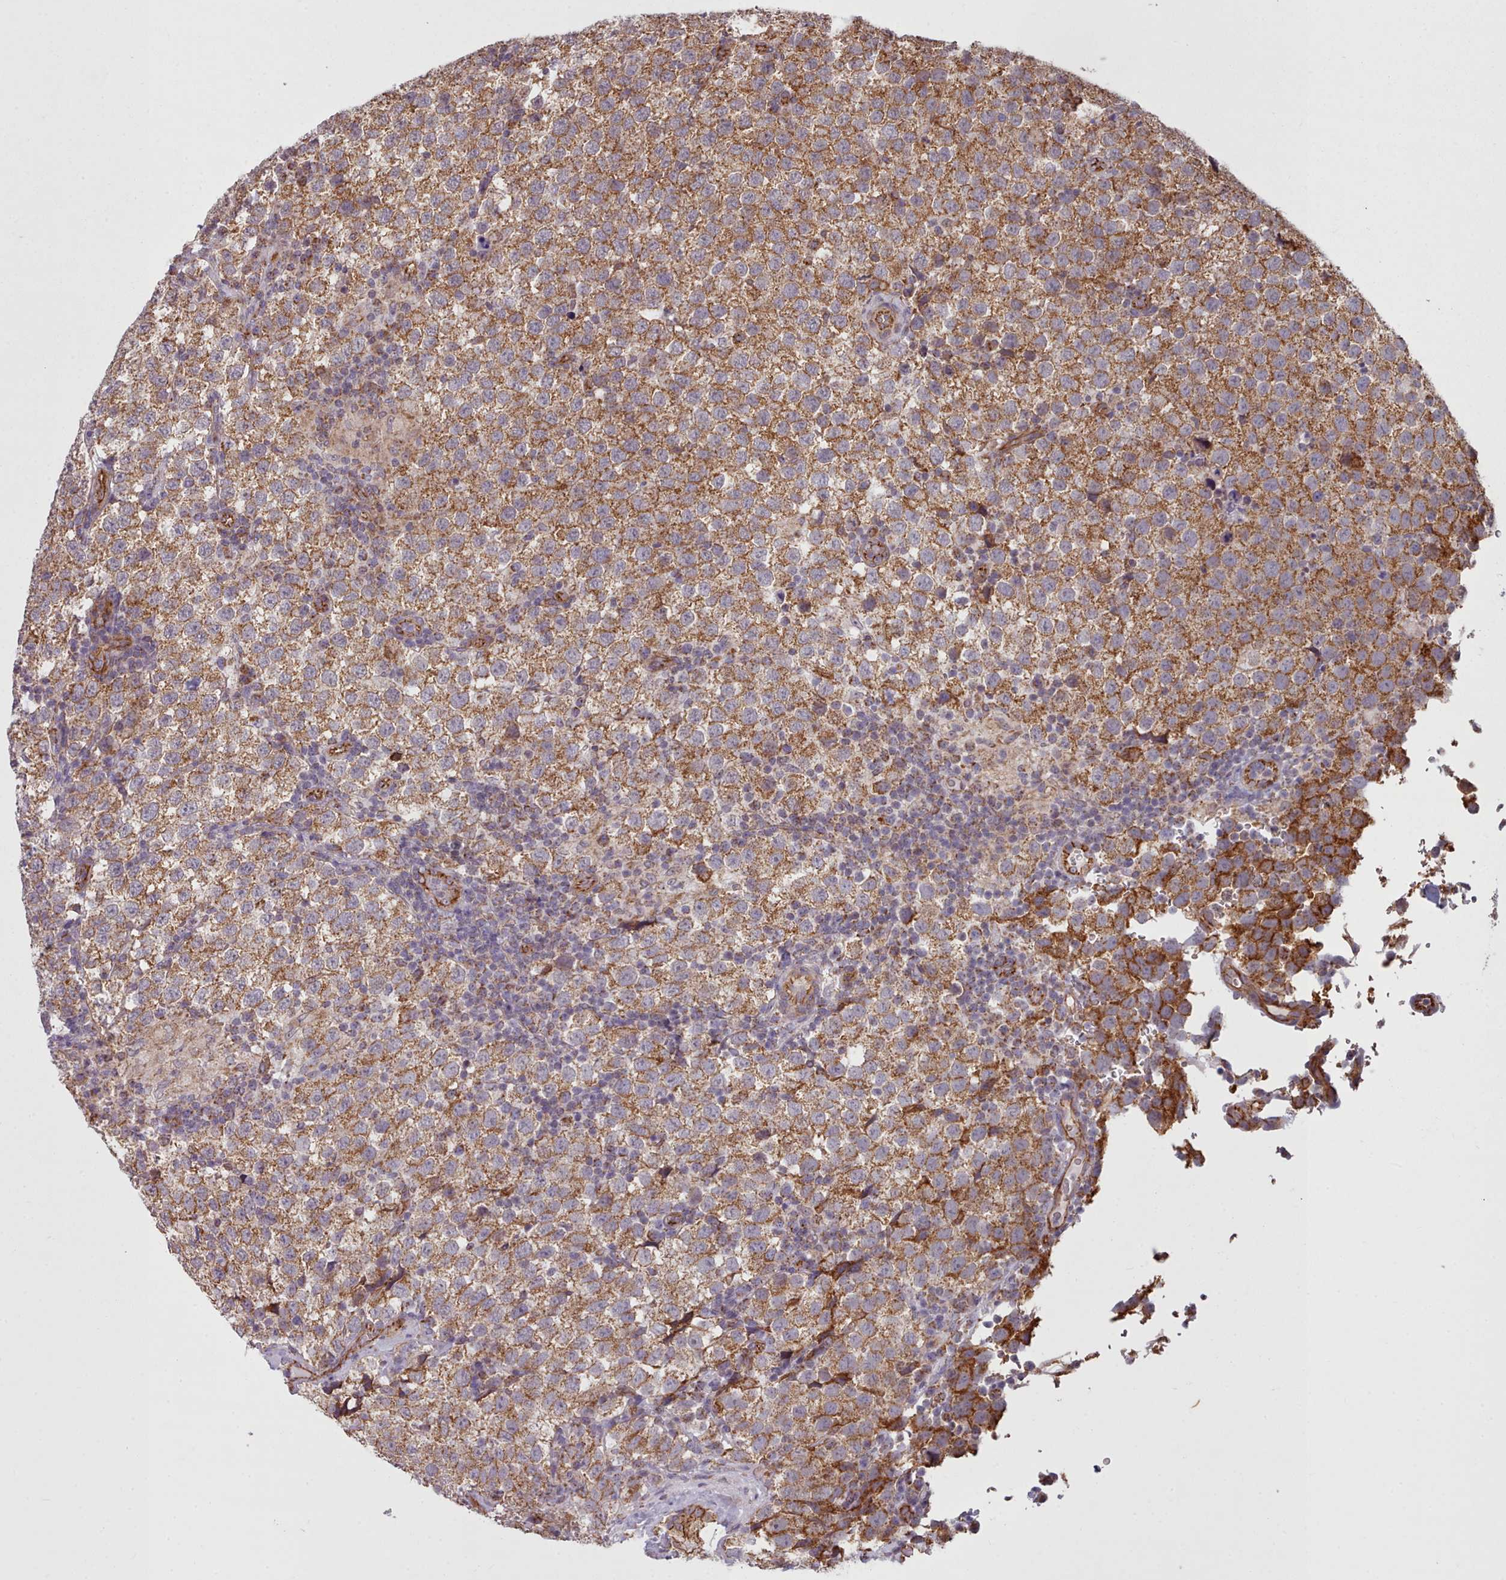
{"staining": {"intensity": "moderate", "quantity": ">75%", "location": "cytoplasmic/membranous"}, "tissue": "testis cancer", "cell_type": "Tumor cells", "image_type": "cancer", "snomed": [{"axis": "morphology", "description": "Seminoma, NOS"}, {"axis": "topography", "description": "Testis"}], "caption": "A histopathology image of human seminoma (testis) stained for a protein displays moderate cytoplasmic/membranous brown staining in tumor cells.", "gene": "MRPL46", "patient": {"sex": "male", "age": 34}}